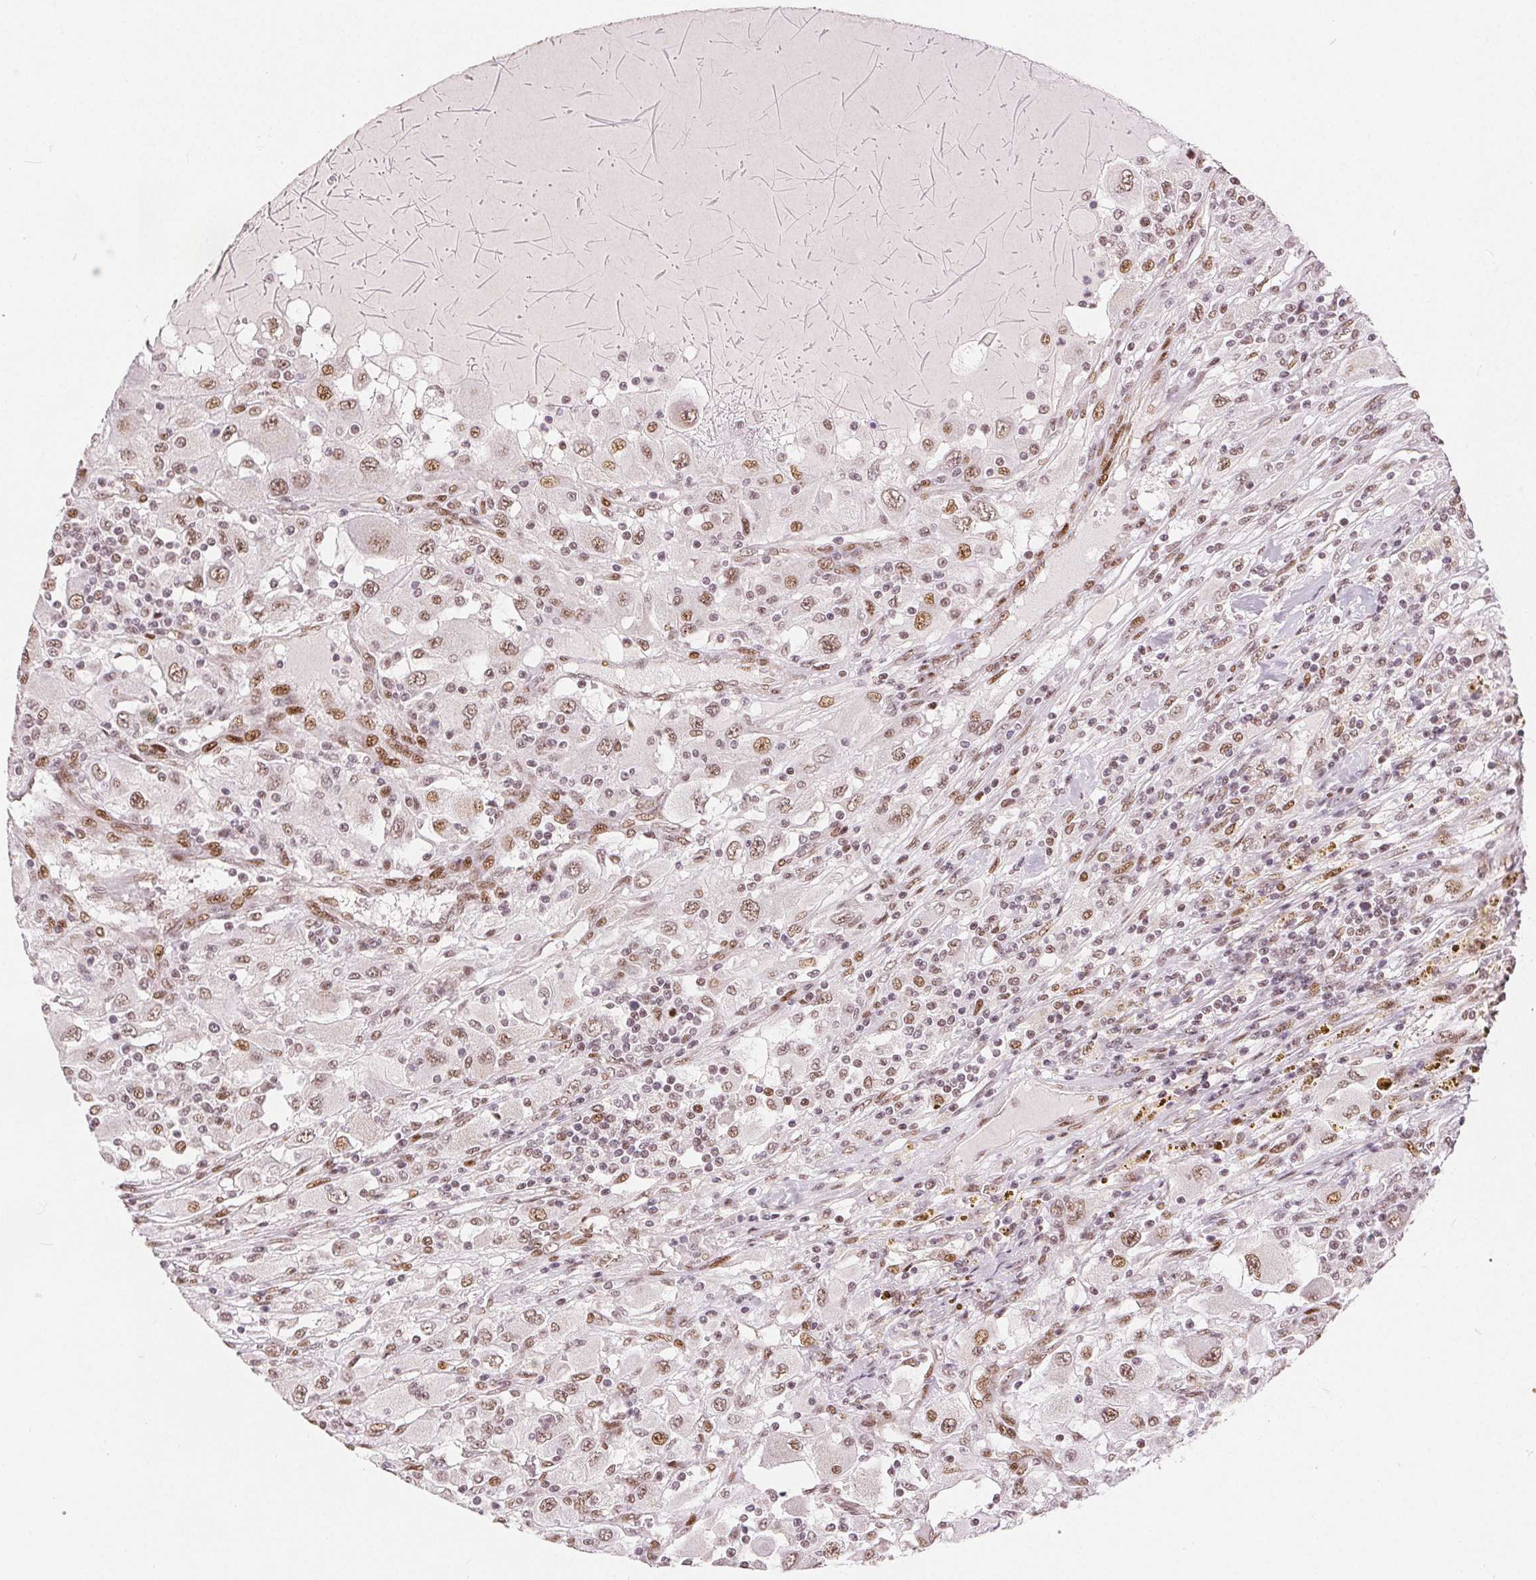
{"staining": {"intensity": "moderate", "quantity": ">75%", "location": "nuclear"}, "tissue": "renal cancer", "cell_type": "Tumor cells", "image_type": "cancer", "snomed": [{"axis": "morphology", "description": "Adenocarcinoma, NOS"}, {"axis": "topography", "description": "Kidney"}], "caption": "Immunohistochemistry (DAB) staining of renal cancer (adenocarcinoma) shows moderate nuclear protein expression in approximately >75% of tumor cells. Nuclei are stained in blue.", "gene": "ZNF703", "patient": {"sex": "female", "age": 67}}